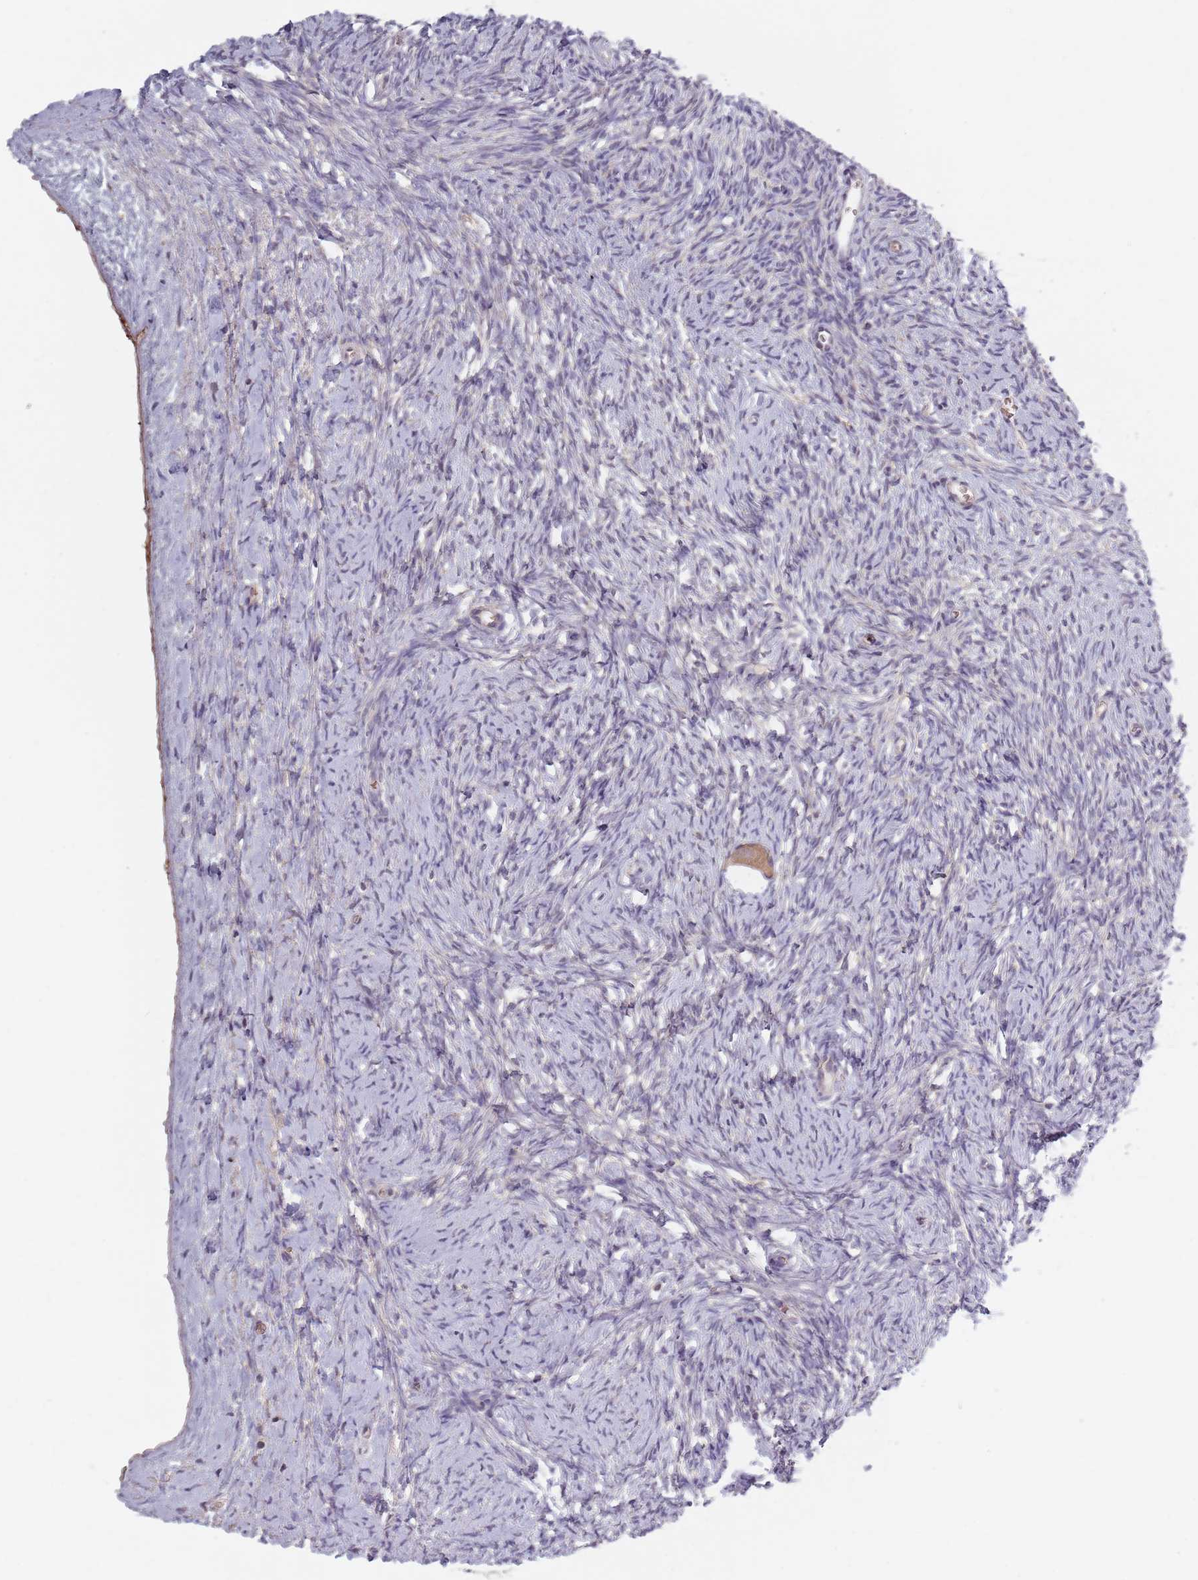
{"staining": {"intensity": "weak", "quantity": ">75%", "location": "cytoplasmic/membranous"}, "tissue": "ovary", "cell_type": "Follicle cells", "image_type": "normal", "snomed": [{"axis": "morphology", "description": "Normal tissue, NOS"}, {"axis": "morphology", "description": "Developmental malformation"}, {"axis": "topography", "description": "Ovary"}], "caption": "This histopathology image reveals IHC staining of normal ovary, with low weak cytoplasmic/membranous expression in approximately >75% of follicle cells.", "gene": "ASB13", "patient": {"sex": "female", "age": 39}}